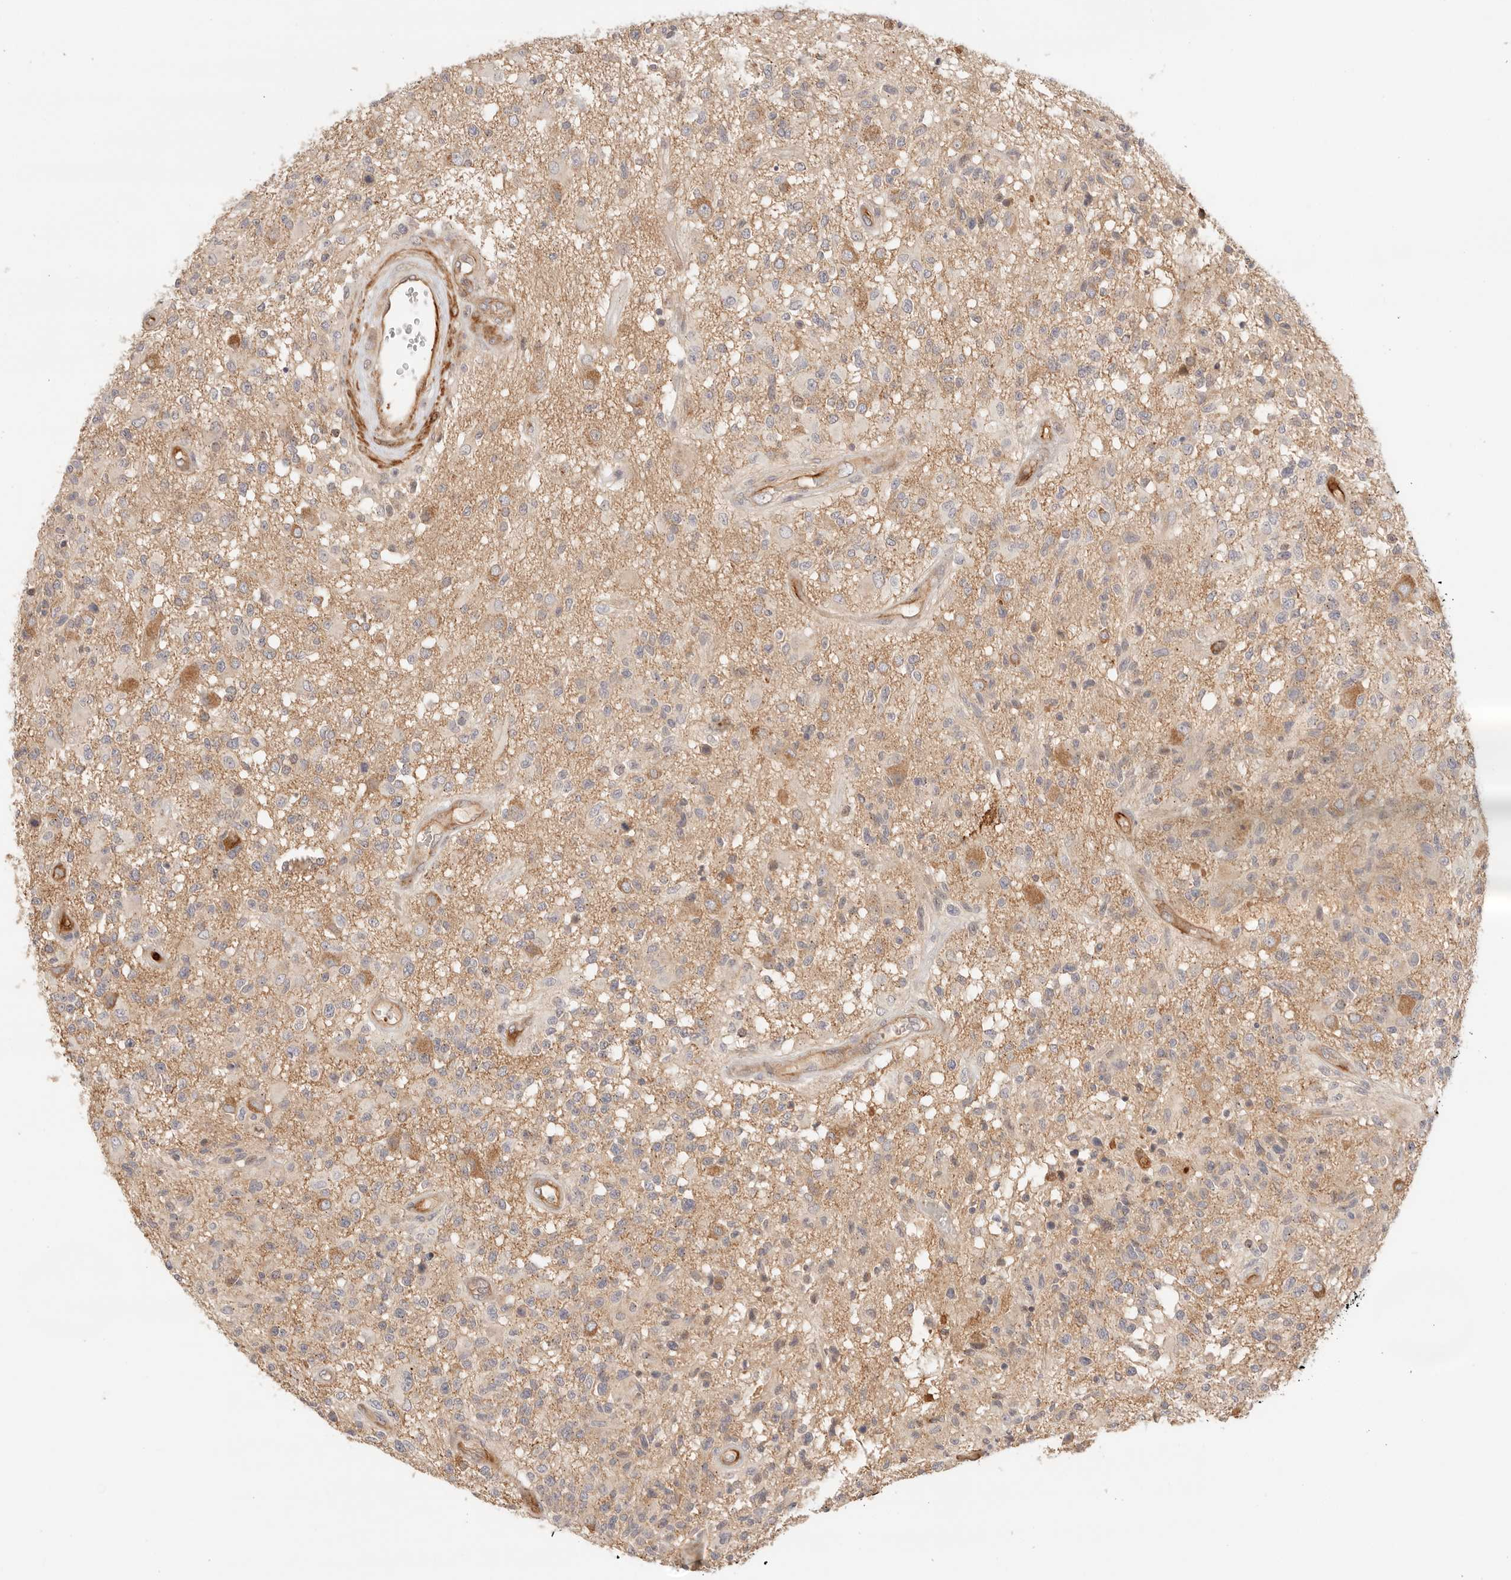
{"staining": {"intensity": "moderate", "quantity": "<25%", "location": "cytoplasmic/membranous"}, "tissue": "glioma", "cell_type": "Tumor cells", "image_type": "cancer", "snomed": [{"axis": "morphology", "description": "Glioma, malignant, High grade"}, {"axis": "morphology", "description": "Glioblastoma, NOS"}, {"axis": "topography", "description": "Brain"}], "caption": "Protein positivity by IHC shows moderate cytoplasmic/membranous expression in about <25% of tumor cells in glioma.", "gene": "IL1R2", "patient": {"sex": "male", "age": 60}}